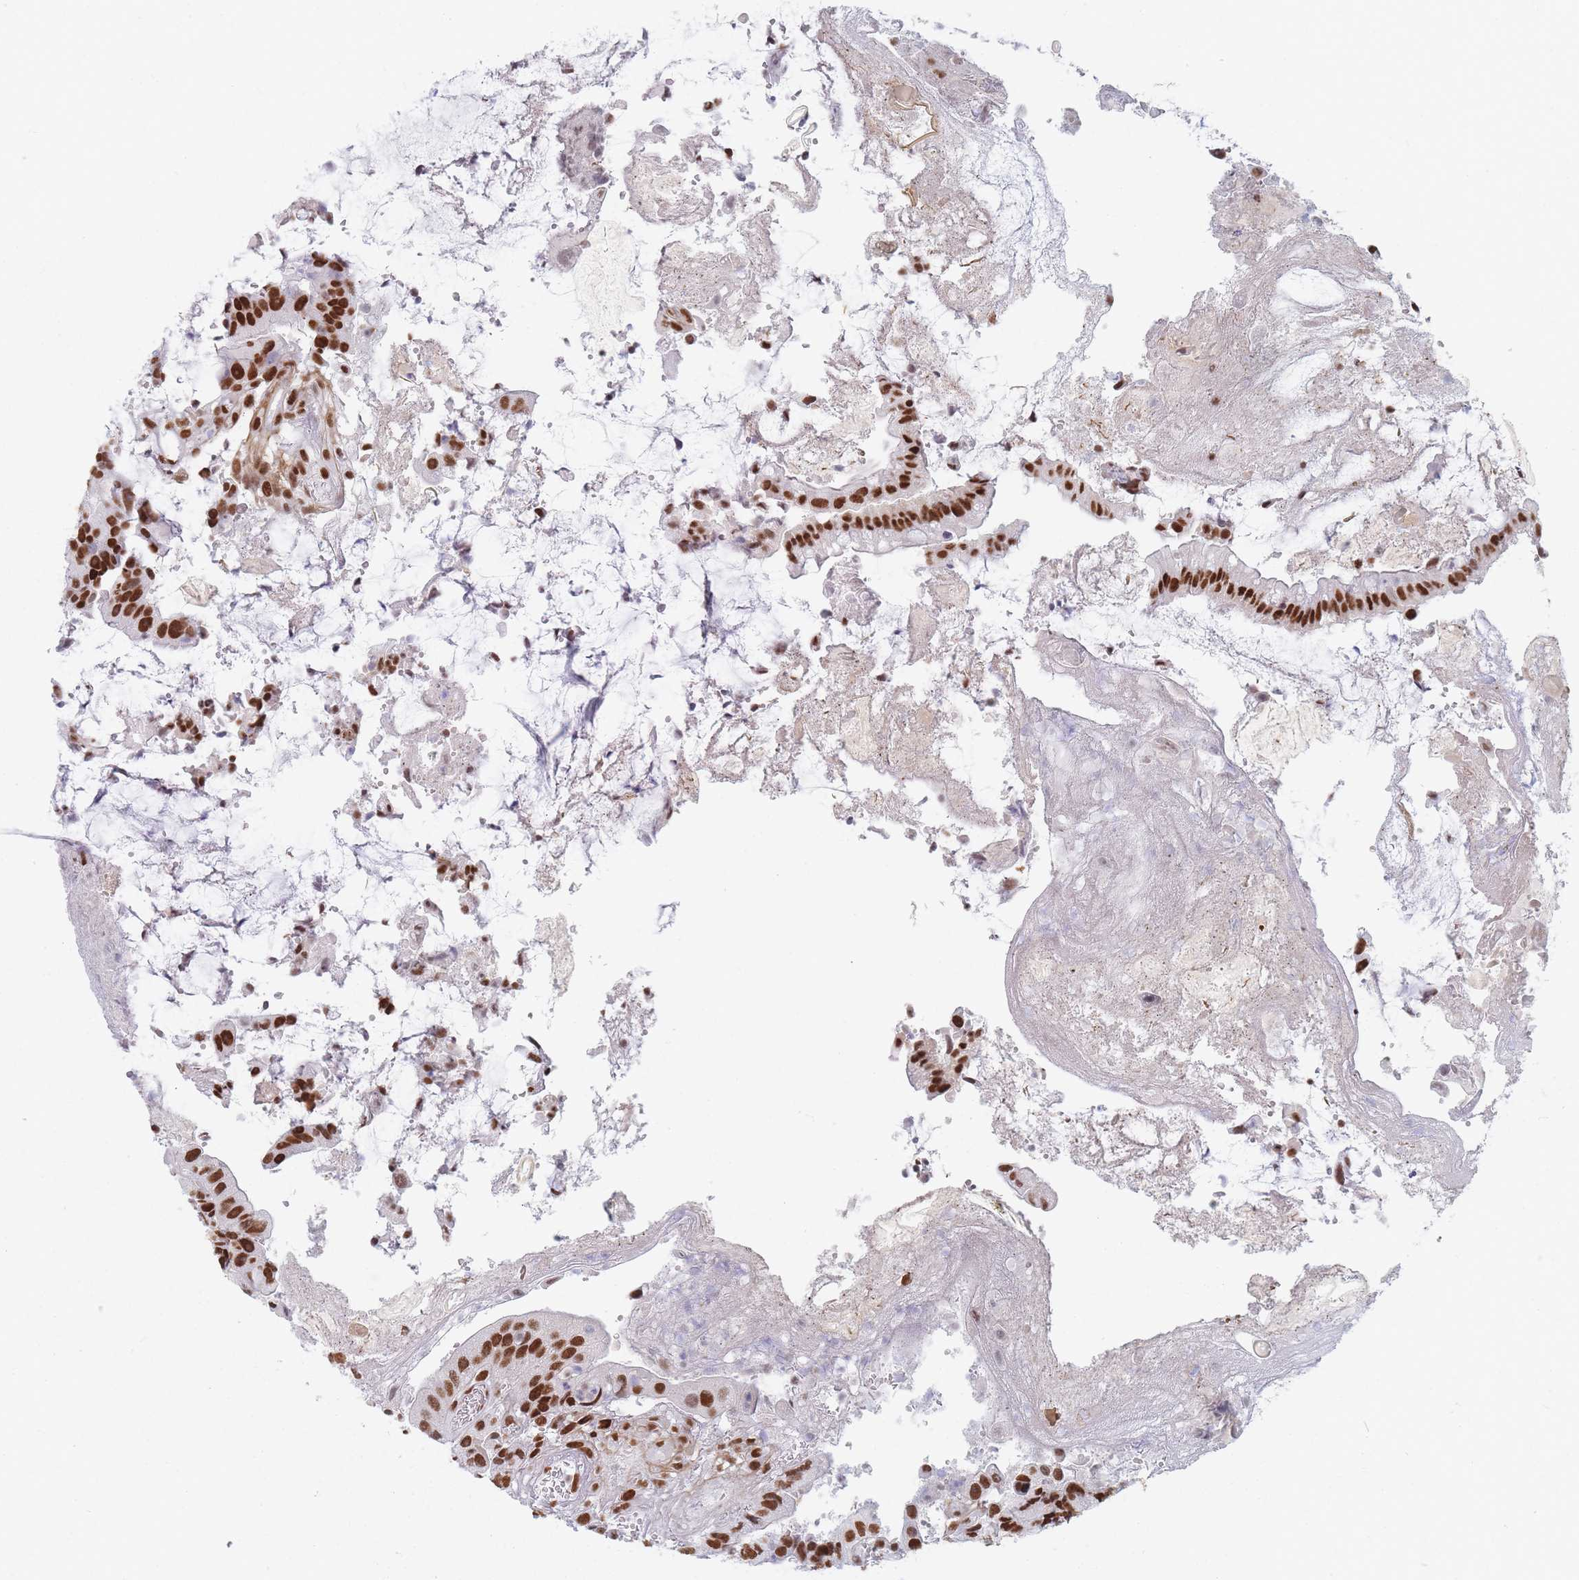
{"staining": {"intensity": "strong", "quantity": ">75%", "location": "nuclear"}, "tissue": "colorectal cancer", "cell_type": "Tumor cells", "image_type": "cancer", "snomed": [{"axis": "morphology", "description": "Adenocarcinoma, NOS"}, {"axis": "topography", "description": "Colon"}], "caption": "Immunohistochemistry (DAB) staining of human colorectal cancer shows strong nuclear protein expression in about >75% of tumor cells.", "gene": "SAFB2", "patient": {"sex": "female", "age": 86}}